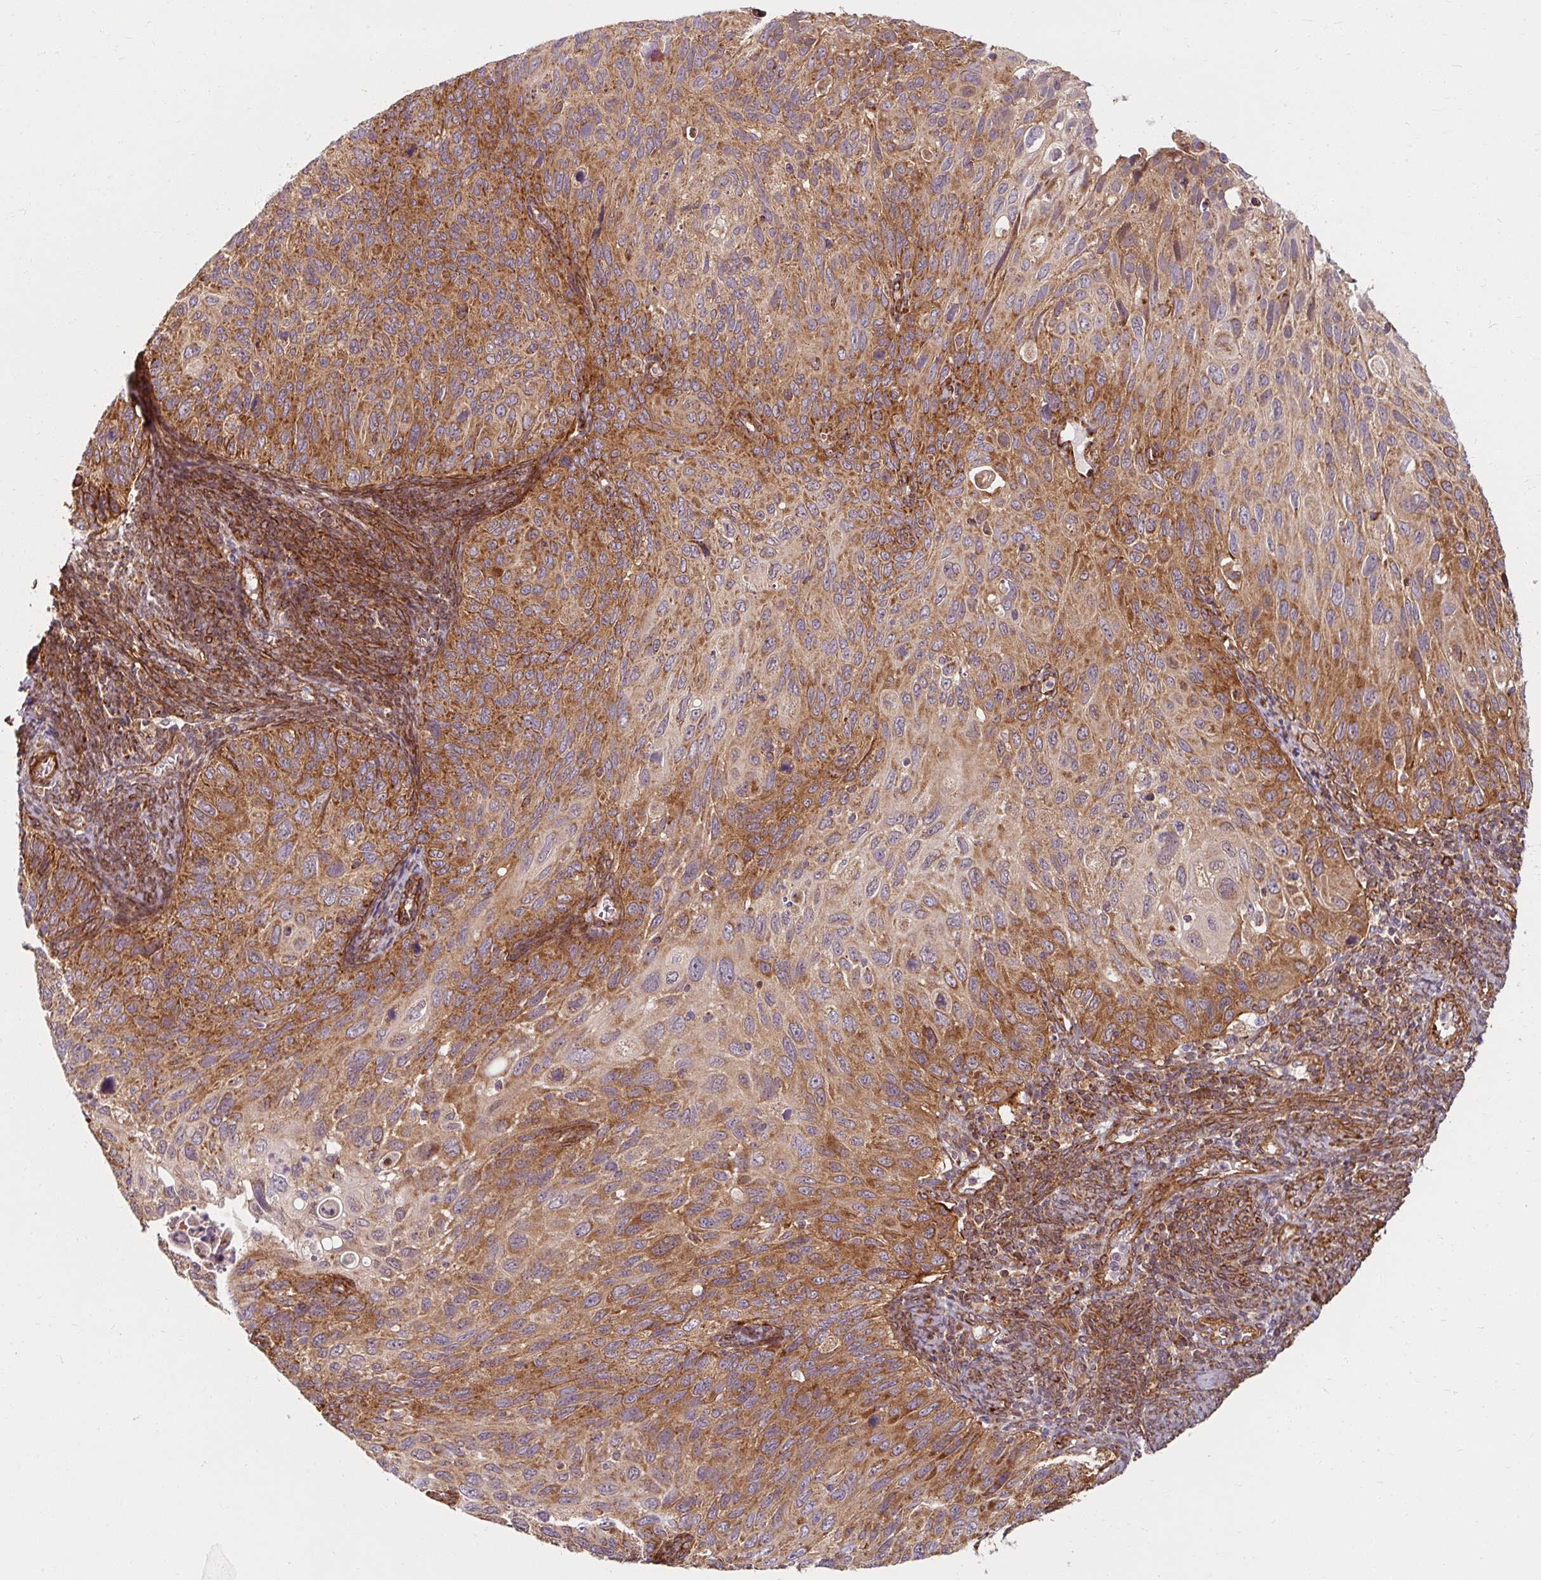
{"staining": {"intensity": "moderate", "quantity": ">75%", "location": "cytoplasmic/membranous"}, "tissue": "cervical cancer", "cell_type": "Tumor cells", "image_type": "cancer", "snomed": [{"axis": "morphology", "description": "Squamous cell carcinoma, NOS"}, {"axis": "topography", "description": "Cervix"}], "caption": "Human cervical cancer stained with a brown dye reveals moderate cytoplasmic/membranous positive positivity in about >75% of tumor cells.", "gene": "BTF3", "patient": {"sex": "female", "age": 70}}